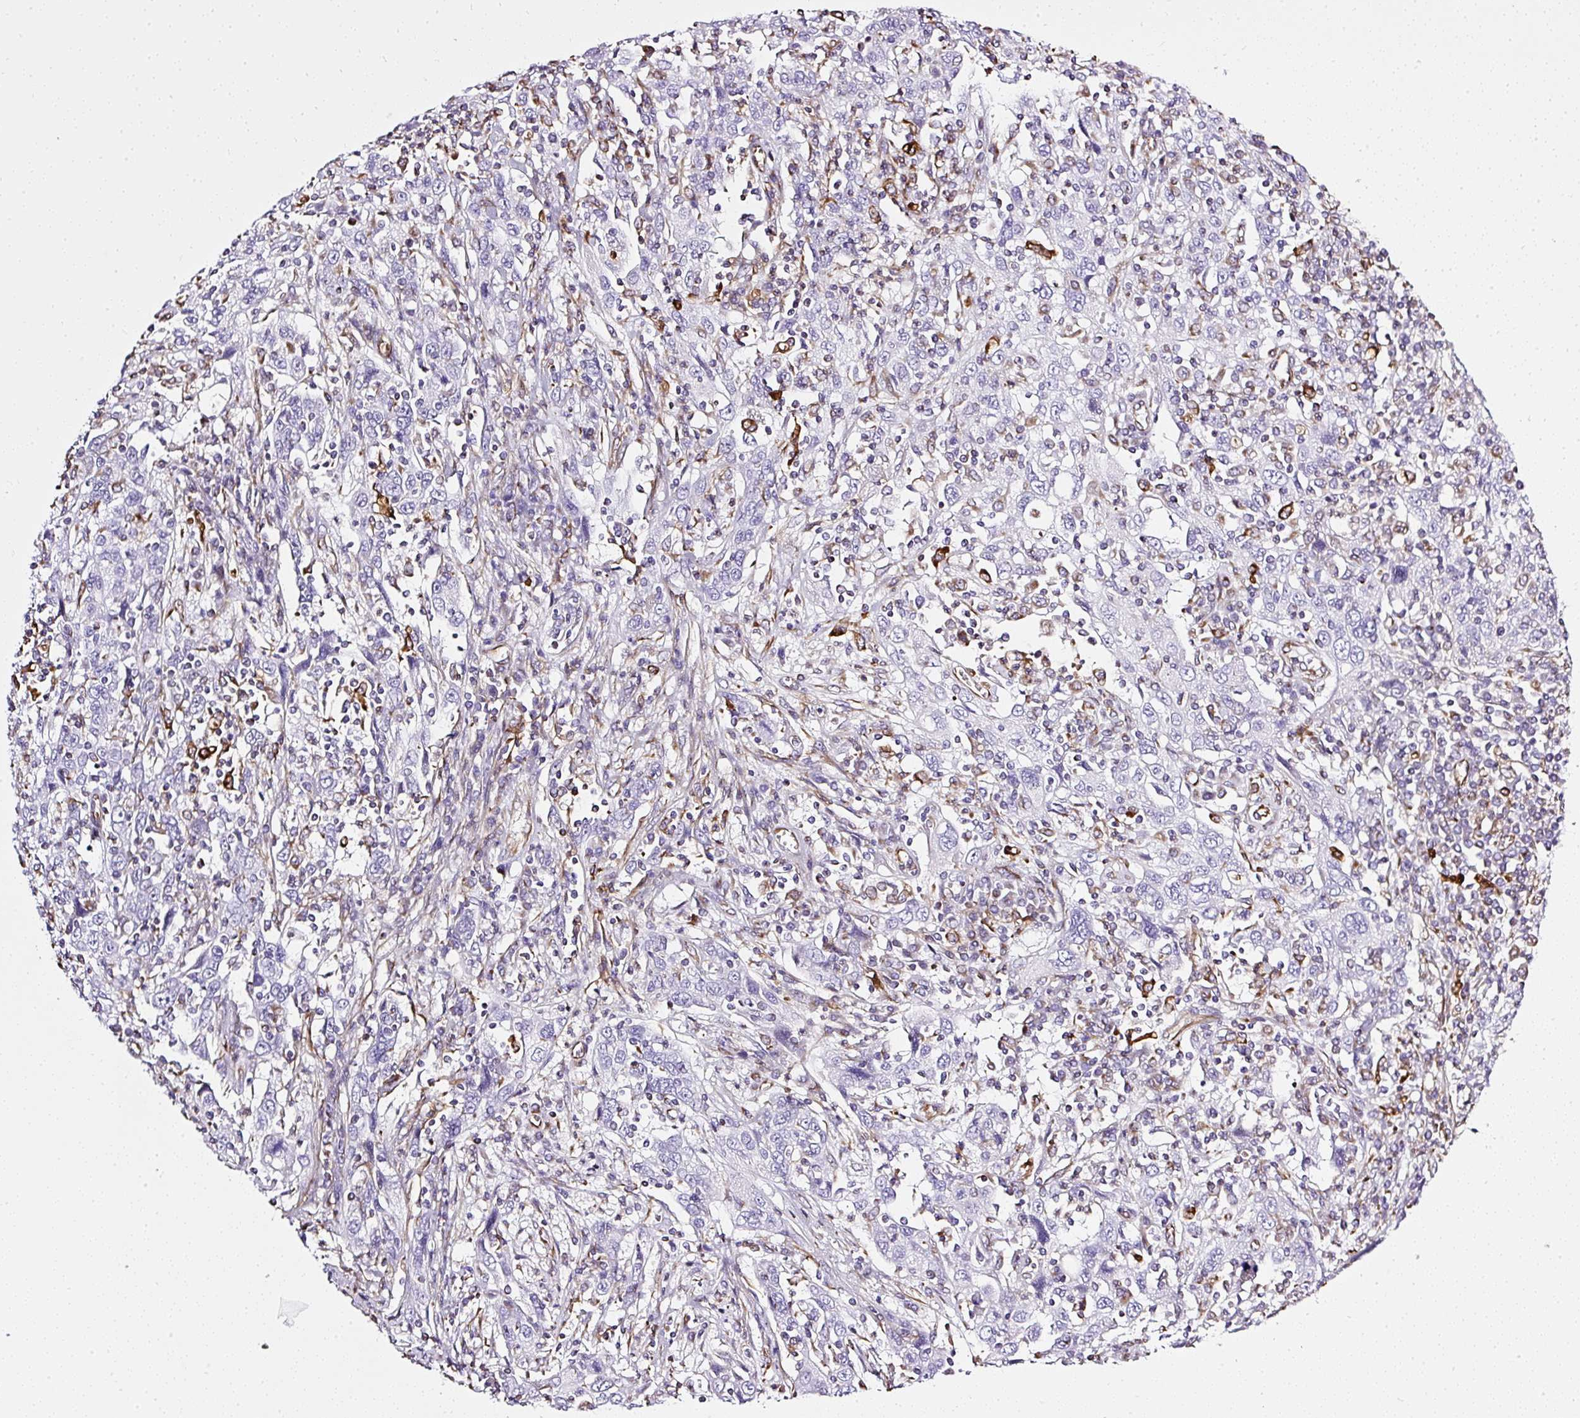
{"staining": {"intensity": "negative", "quantity": "none", "location": "none"}, "tissue": "cervical cancer", "cell_type": "Tumor cells", "image_type": "cancer", "snomed": [{"axis": "morphology", "description": "Squamous cell carcinoma, NOS"}, {"axis": "topography", "description": "Cervix"}], "caption": "Tumor cells are negative for protein expression in human cervical squamous cell carcinoma.", "gene": "PLS1", "patient": {"sex": "female", "age": 46}}